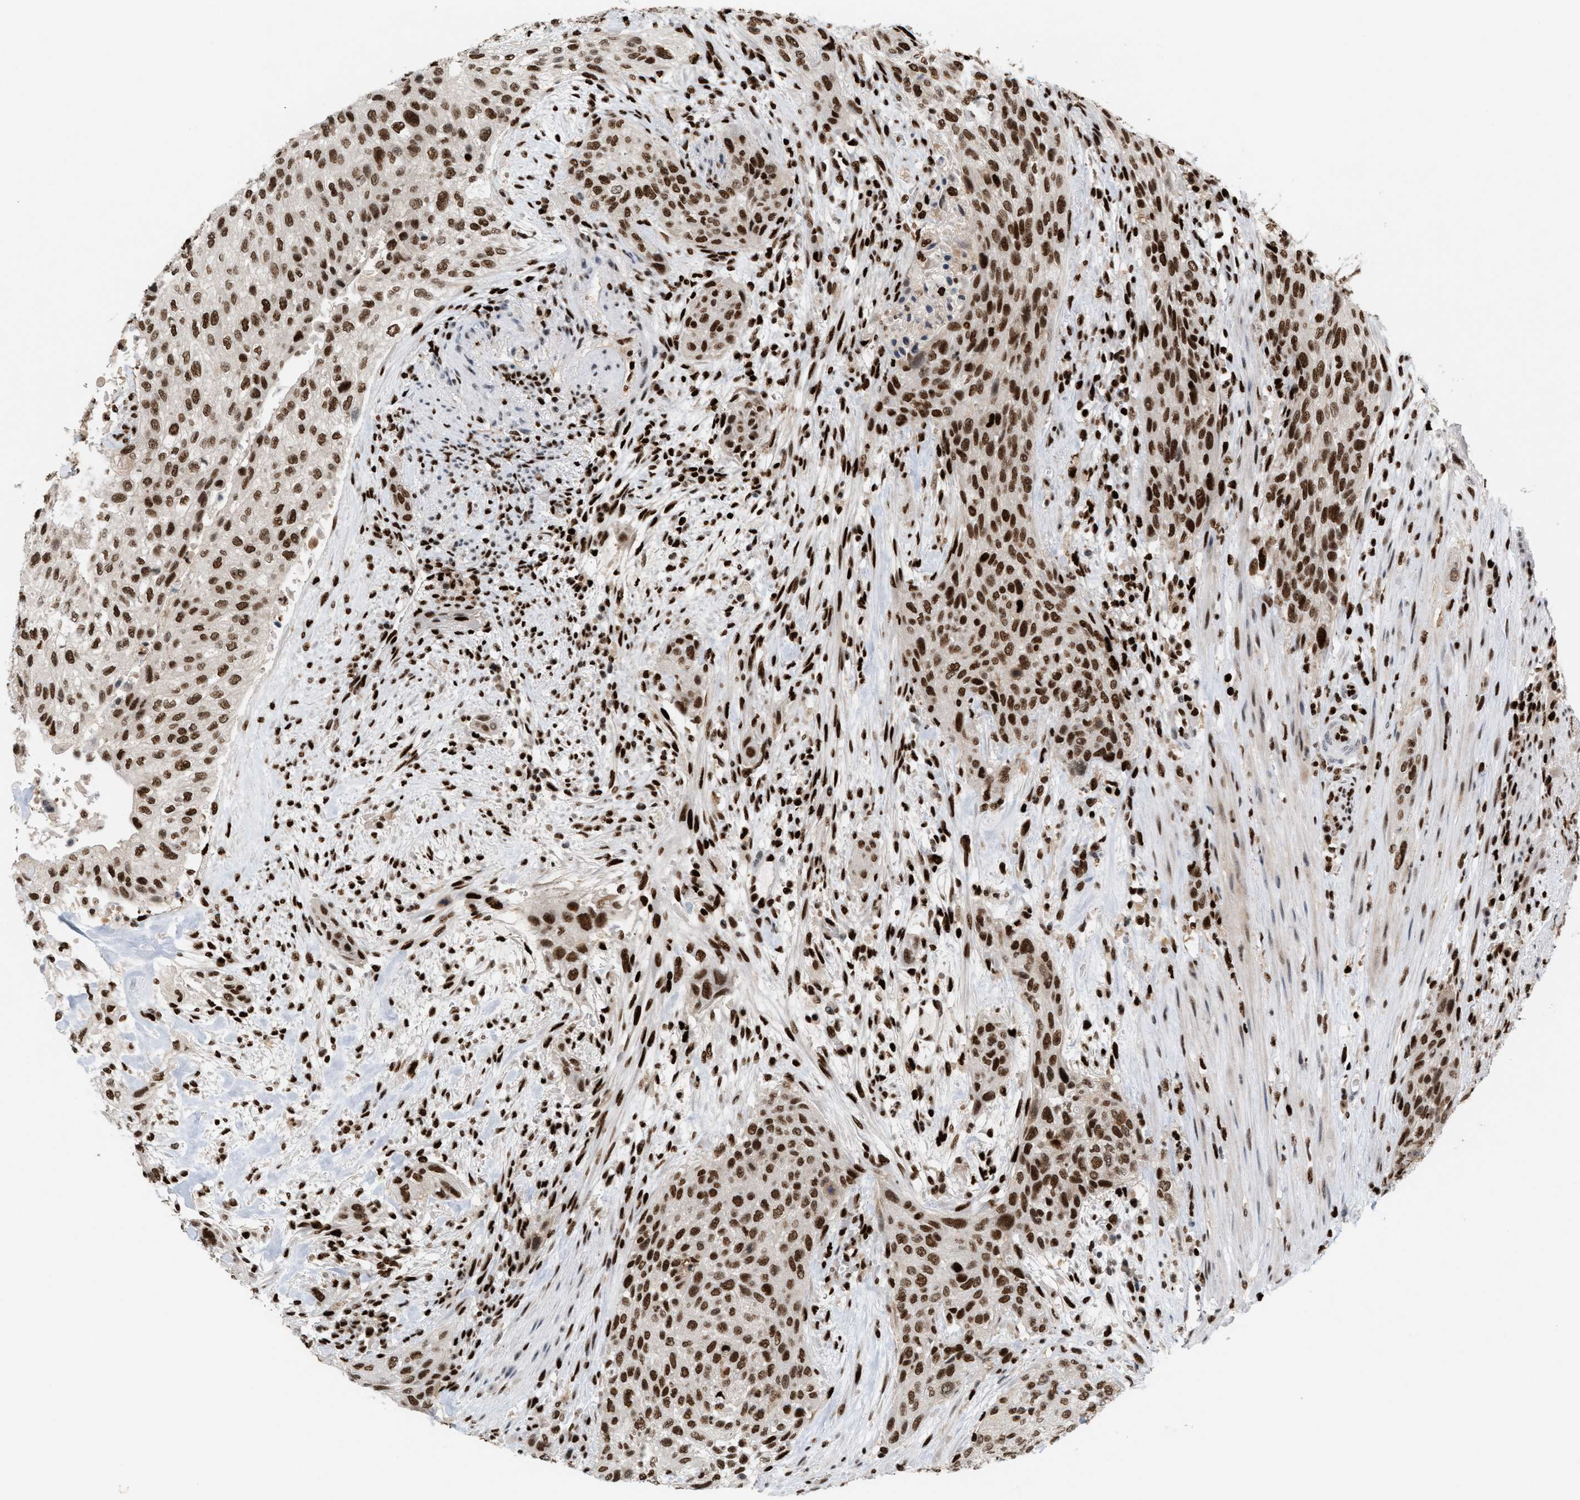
{"staining": {"intensity": "strong", "quantity": ">75%", "location": "nuclear"}, "tissue": "urothelial cancer", "cell_type": "Tumor cells", "image_type": "cancer", "snomed": [{"axis": "morphology", "description": "Urothelial carcinoma, Low grade"}, {"axis": "morphology", "description": "Urothelial carcinoma, High grade"}, {"axis": "topography", "description": "Urinary bladder"}], "caption": "High-magnification brightfield microscopy of urothelial carcinoma (high-grade) stained with DAB (brown) and counterstained with hematoxylin (blue). tumor cells exhibit strong nuclear expression is identified in approximately>75% of cells.", "gene": "RNASEK-C17orf49", "patient": {"sex": "male", "age": 35}}